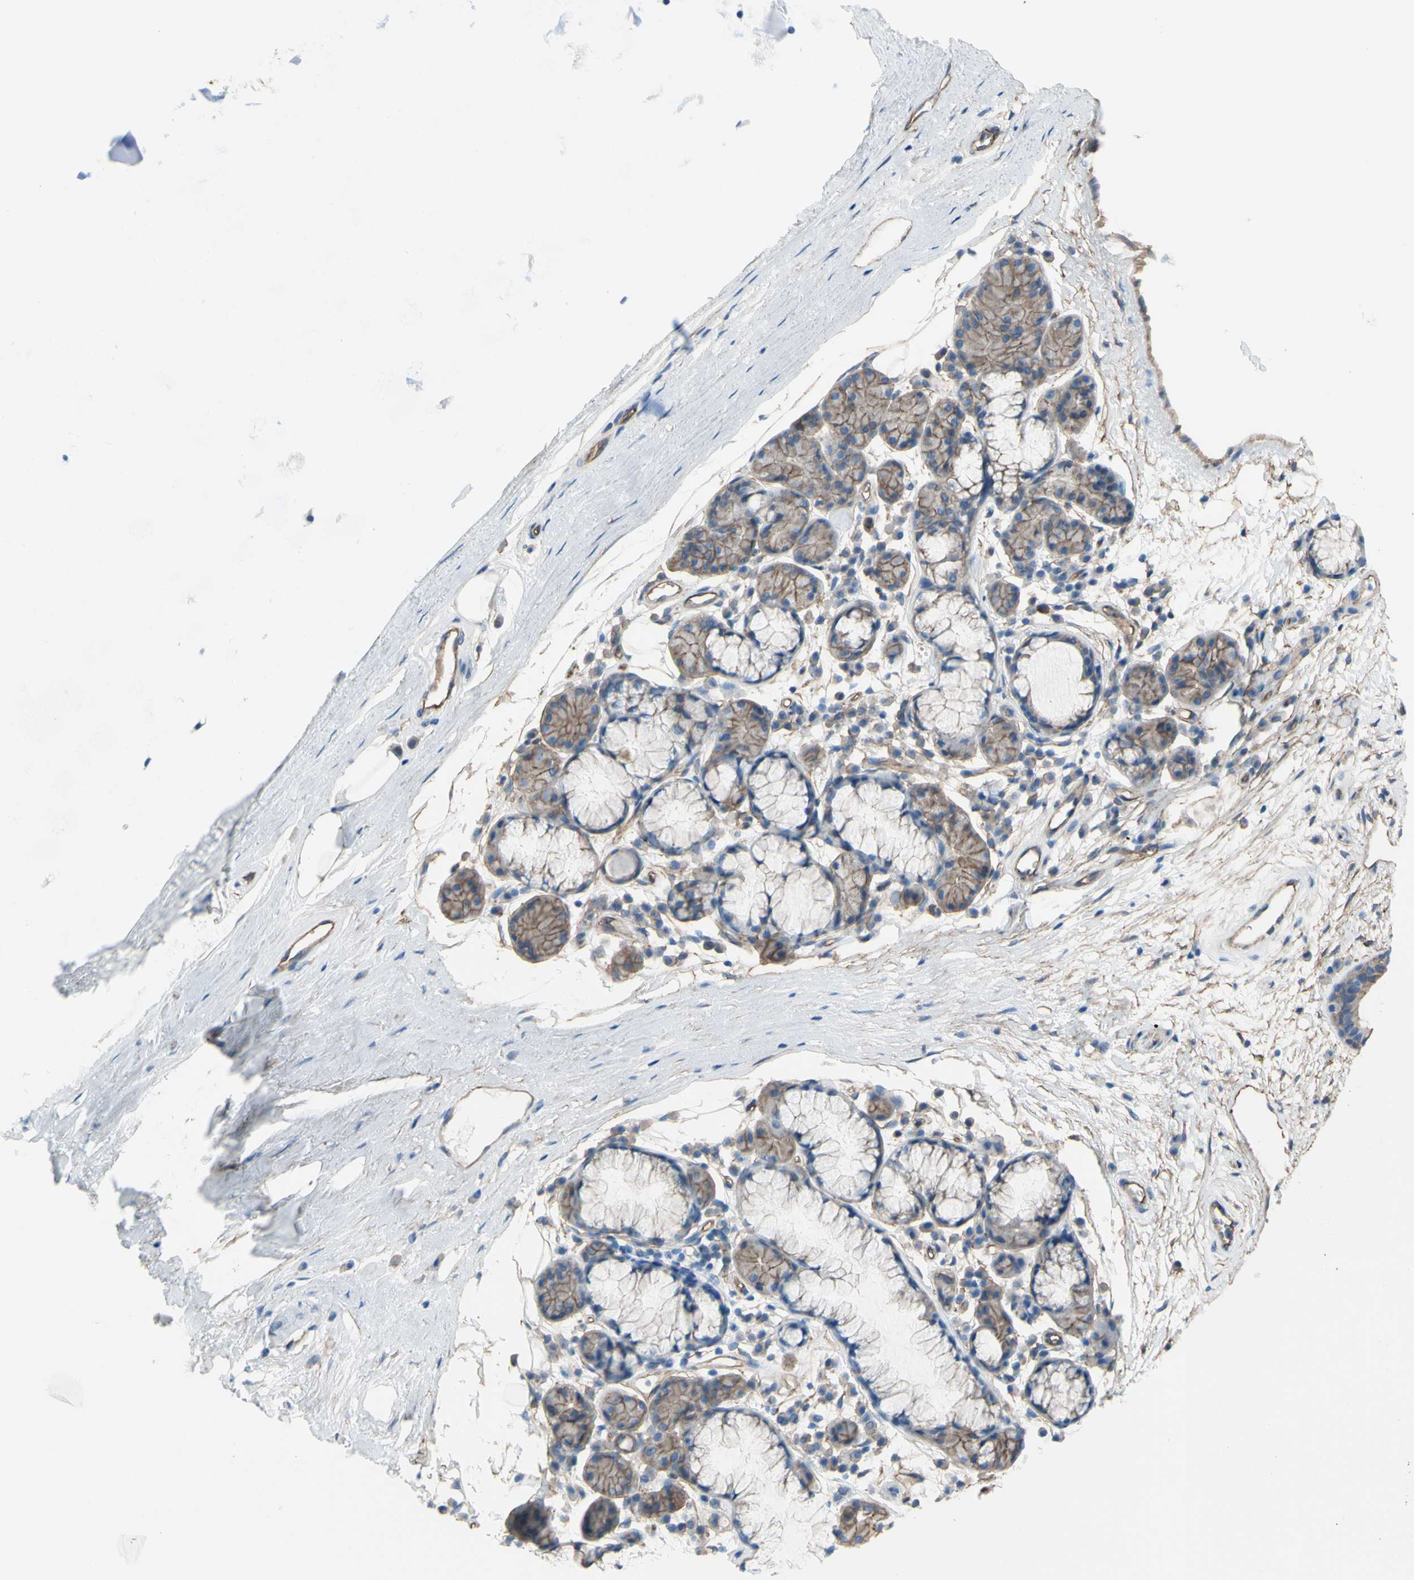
{"staining": {"intensity": "moderate", "quantity": ">75%", "location": "cytoplasmic/membranous"}, "tissue": "bronchus", "cell_type": "Respiratory epithelial cells", "image_type": "normal", "snomed": [{"axis": "morphology", "description": "Normal tissue, NOS"}, {"axis": "topography", "description": "Bronchus"}], "caption": "Immunohistochemical staining of unremarkable human bronchus shows moderate cytoplasmic/membranous protein positivity in about >75% of respiratory epithelial cells. The staining was performed using DAB, with brown indicating positive protein expression. Nuclei are stained blue with hematoxylin.", "gene": "TPBG", "patient": {"sex": "female", "age": 54}}